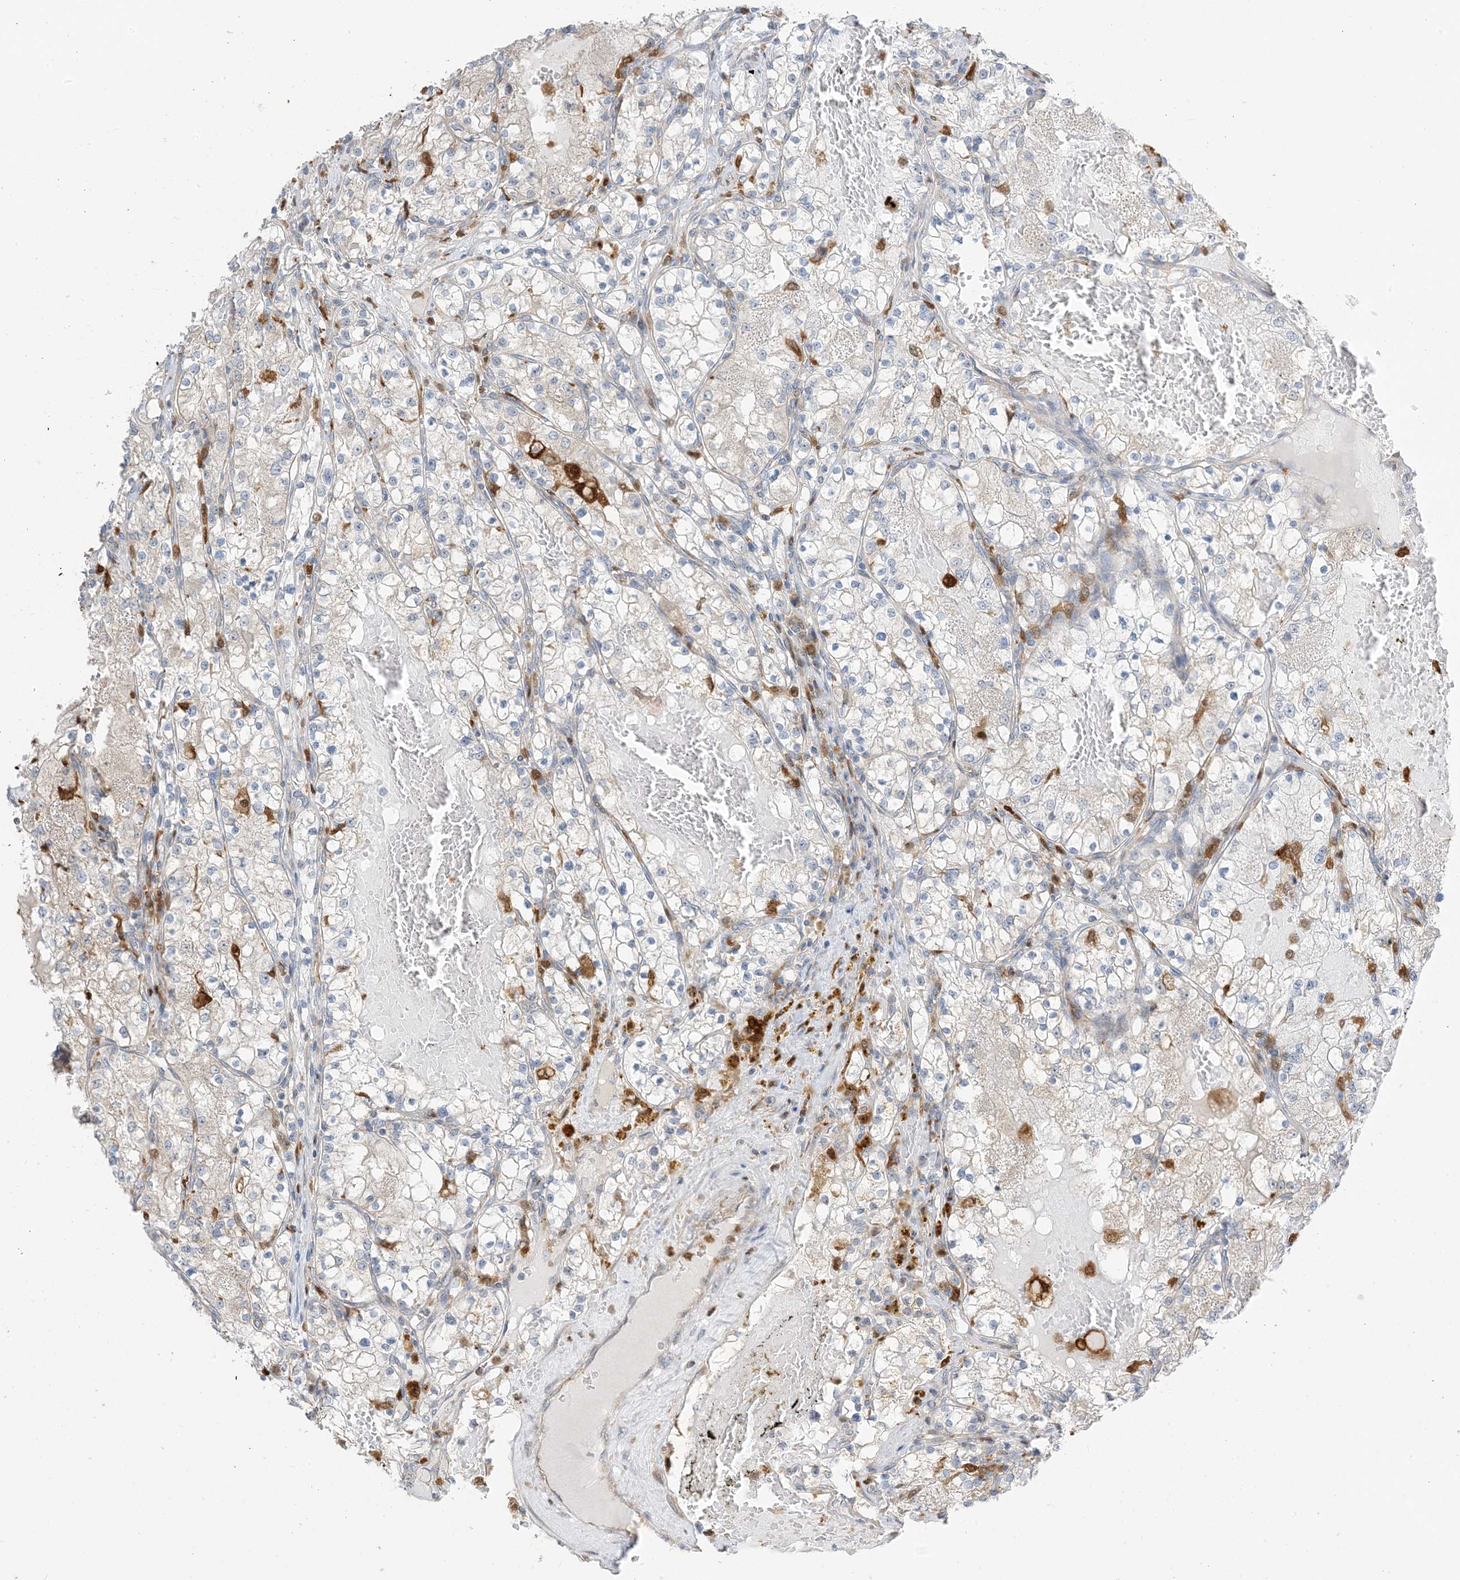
{"staining": {"intensity": "negative", "quantity": "none", "location": "none"}, "tissue": "renal cancer", "cell_type": "Tumor cells", "image_type": "cancer", "snomed": [{"axis": "morphology", "description": "Normal tissue, NOS"}, {"axis": "morphology", "description": "Adenocarcinoma, NOS"}, {"axis": "topography", "description": "Kidney"}], "caption": "This is an immunohistochemistry image of human renal adenocarcinoma. There is no expression in tumor cells.", "gene": "NAGK", "patient": {"sex": "male", "age": 68}}